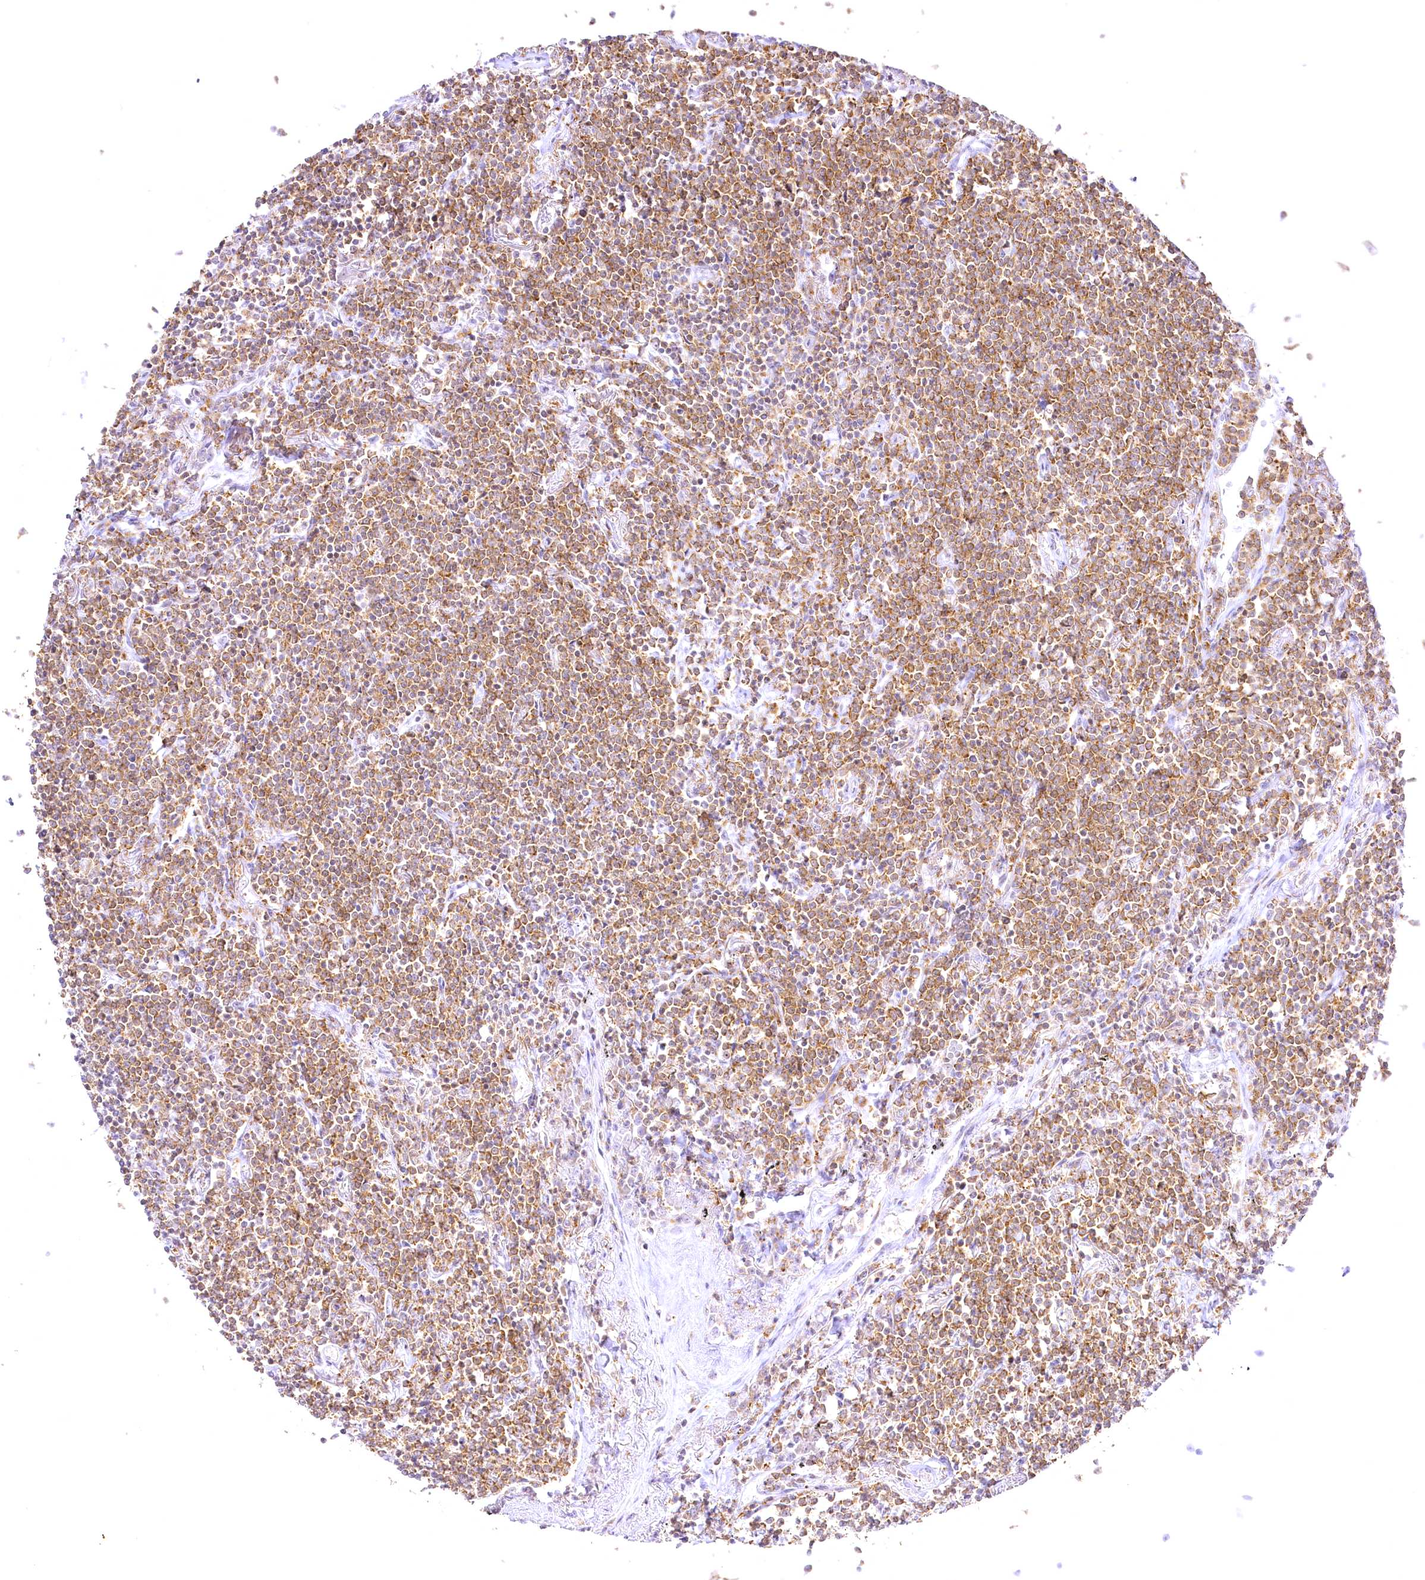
{"staining": {"intensity": "moderate", "quantity": ">75%", "location": "cytoplasmic/membranous"}, "tissue": "lymphoma", "cell_type": "Tumor cells", "image_type": "cancer", "snomed": [{"axis": "morphology", "description": "Malignant lymphoma, non-Hodgkin's type, Low grade"}, {"axis": "topography", "description": "Lung"}], "caption": "A micrograph of human low-grade malignant lymphoma, non-Hodgkin's type stained for a protein demonstrates moderate cytoplasmic/membranous brown staining in tumor cells. (IHC, brightfield microscopy, high magnification).", "gene": "DOCK2", "patient": {"sex": "female", "age": 71}}